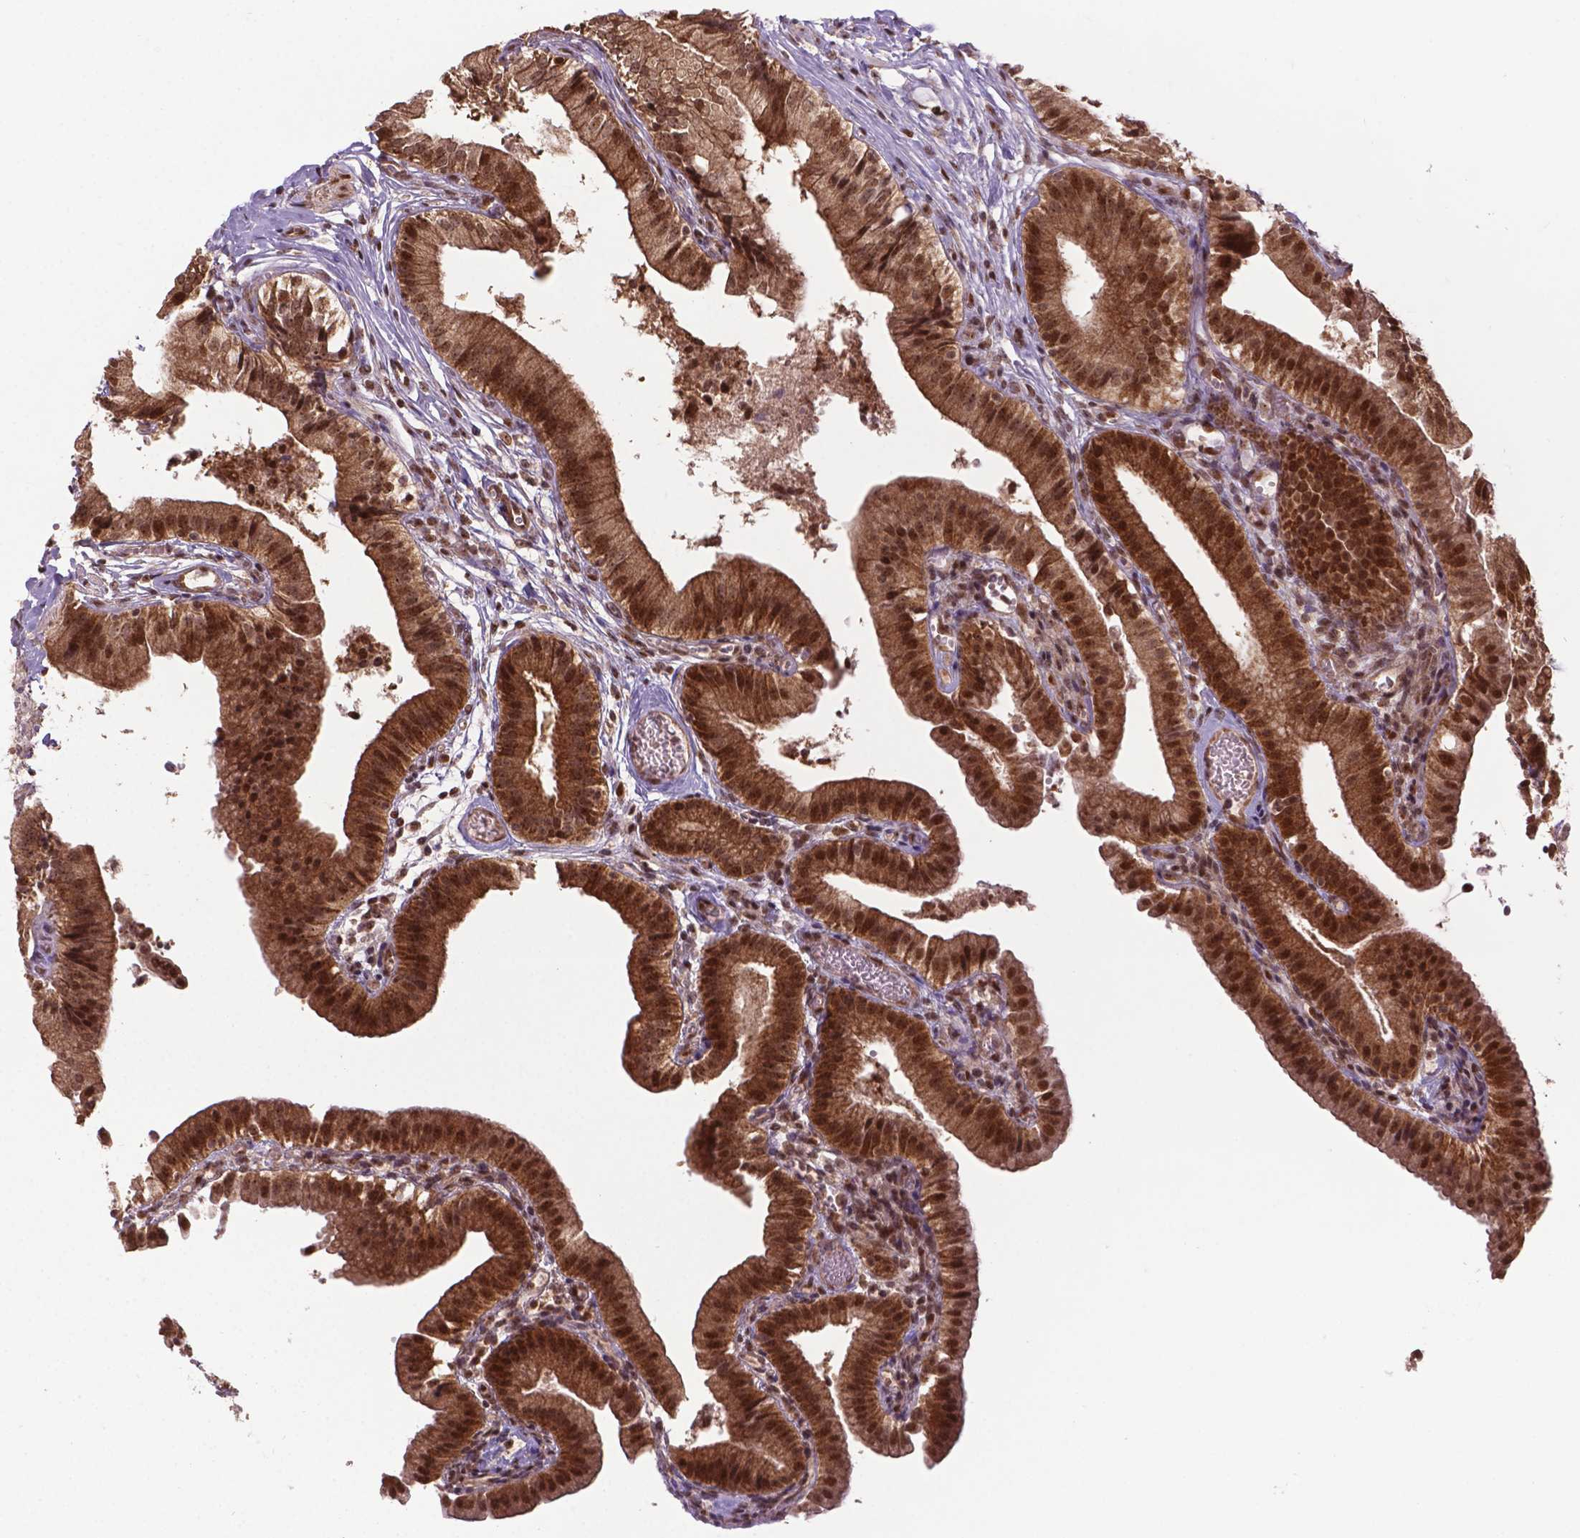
{"staining": {"intensity": "moderate", "quantity": ">75%", "location": "cytoplasmic/membranous,nuclear"}, "tissue": "gallbladder", "cell_type": "Glandular cells", "image_type": "normal", "snomed": [{"axis": "morphology", "description": "Normal tissue, NOS"}, {"axis": "topography", "description": "Gallbladder"}], "caption": "DAB (3,3'-diaminobenzidine) immunohistochemical staining of unremarkable gallbladder shows moderate cytoplasmic/membranous,nuclear protein expression in about >75% of glandular cells.", "gene": "CSNK2A1", "patient": {"sex": "female", "age": 47}}